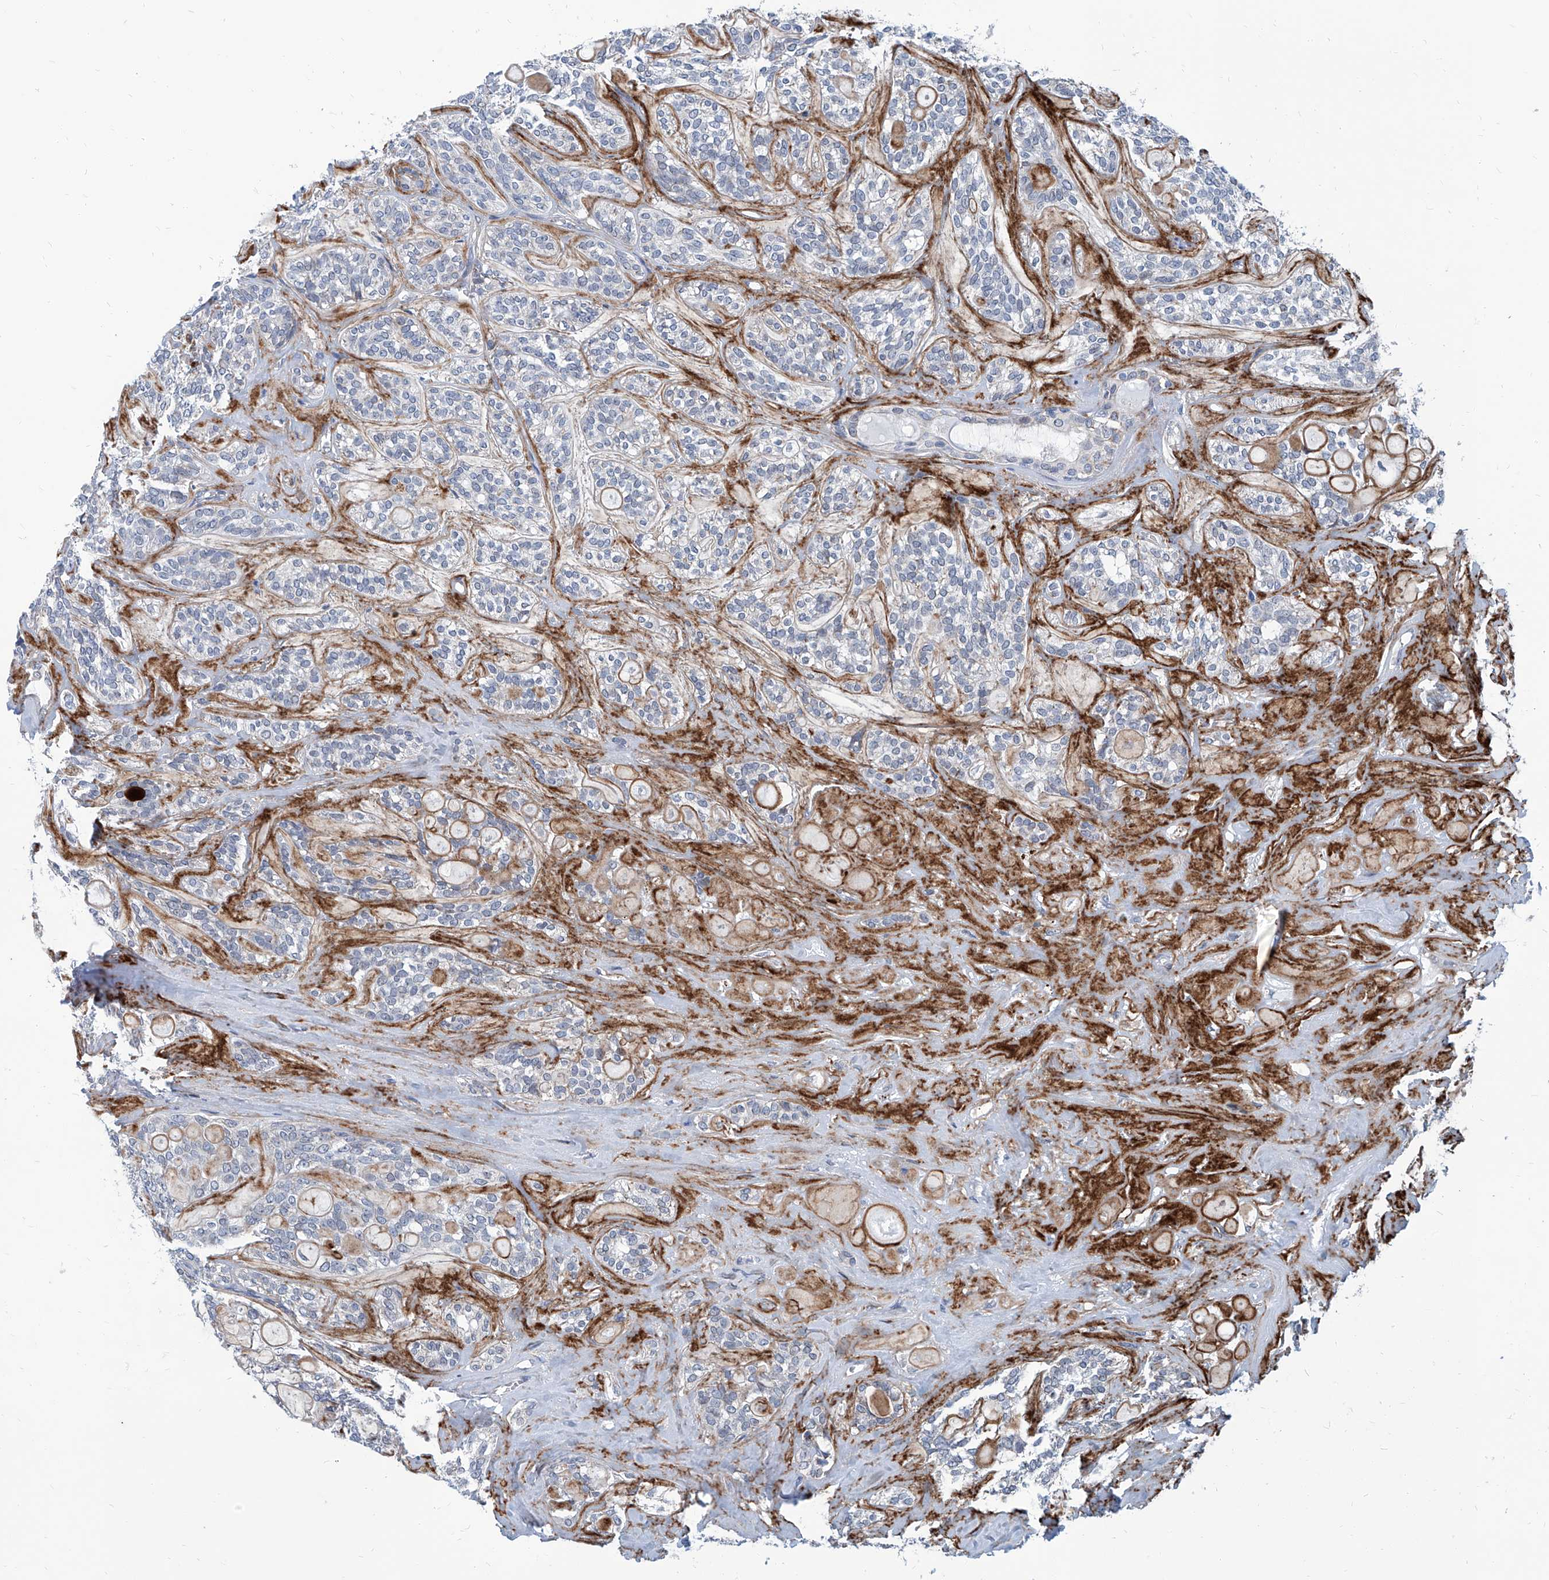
{"staining": {"intensity": "negative", "quantity": "none", "location": "none"}, "tissue": "head and neck cancer", "cell_type": "Tumor cells", "image_type": "cancer", "snomed": [{"axis": "morphology", "description": "Adenocarcinoma, NOS"}, {"axis": "topography", "description": "Head-Neck"}], "caption": "There is no significant positivity in tumor cells of head and neck adenocarcinoma.", "gene": "USP48", "patient": {"sex": "male", "age": 66}}